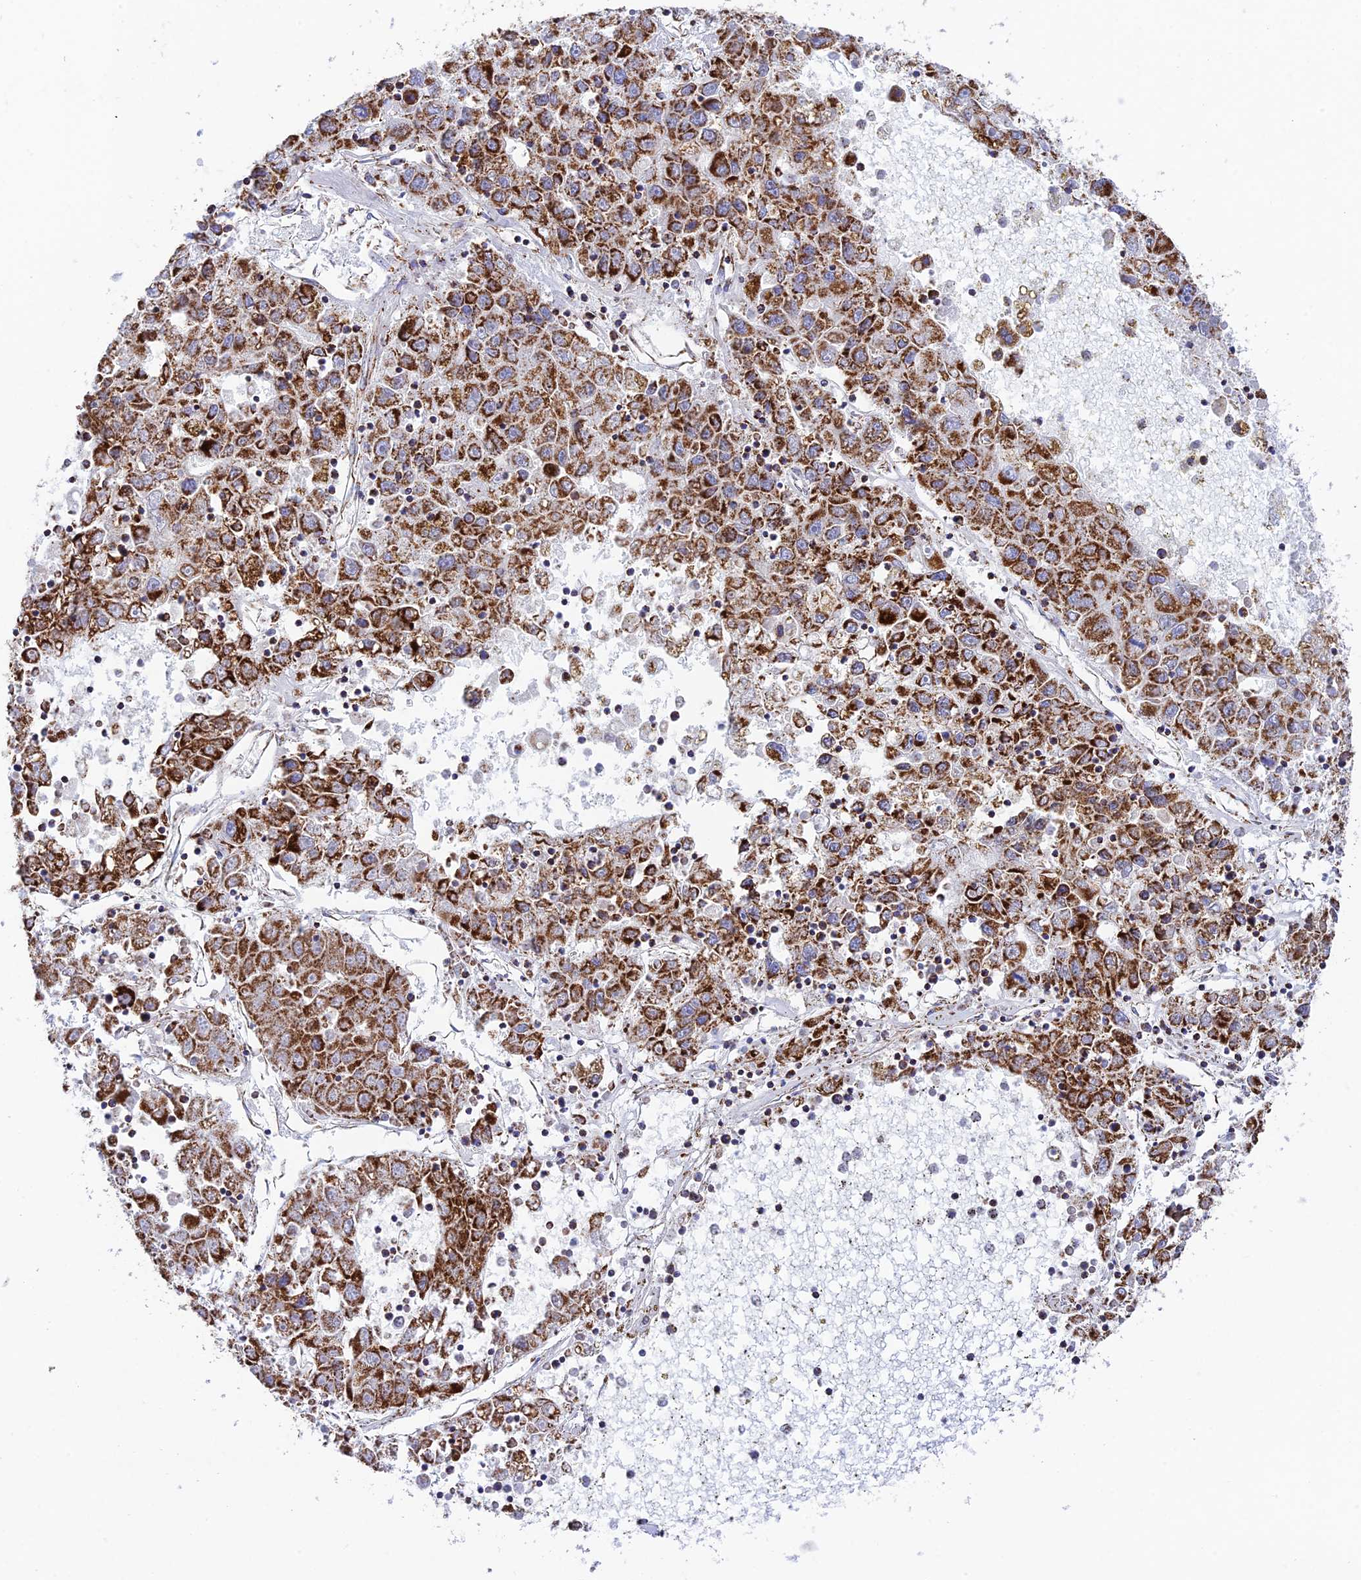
{"staining": {"intensity": "strong", "quantity": ">75%", "location": "cytoplasmic/membranous"}, "tissue": "liver cancer", "cell_type": "Tumor cells", "image_type": "cancer", "snomed": [{"axis": "morphology", "description": "Carcinoma, Hepatocellular, NOS"}, {"axis": "topography", "description": "Liver"}], "caption": "A high-resolution photomicrograph shows immunohistochemistry staining of liver cancer (hepatocellular carcinoma), which shows strong cytoplasmic/membranous staining in approximately >75% of tumor cells.", "gene": "CHCHD3", "patient": {"sex": "male", "age": 49}}